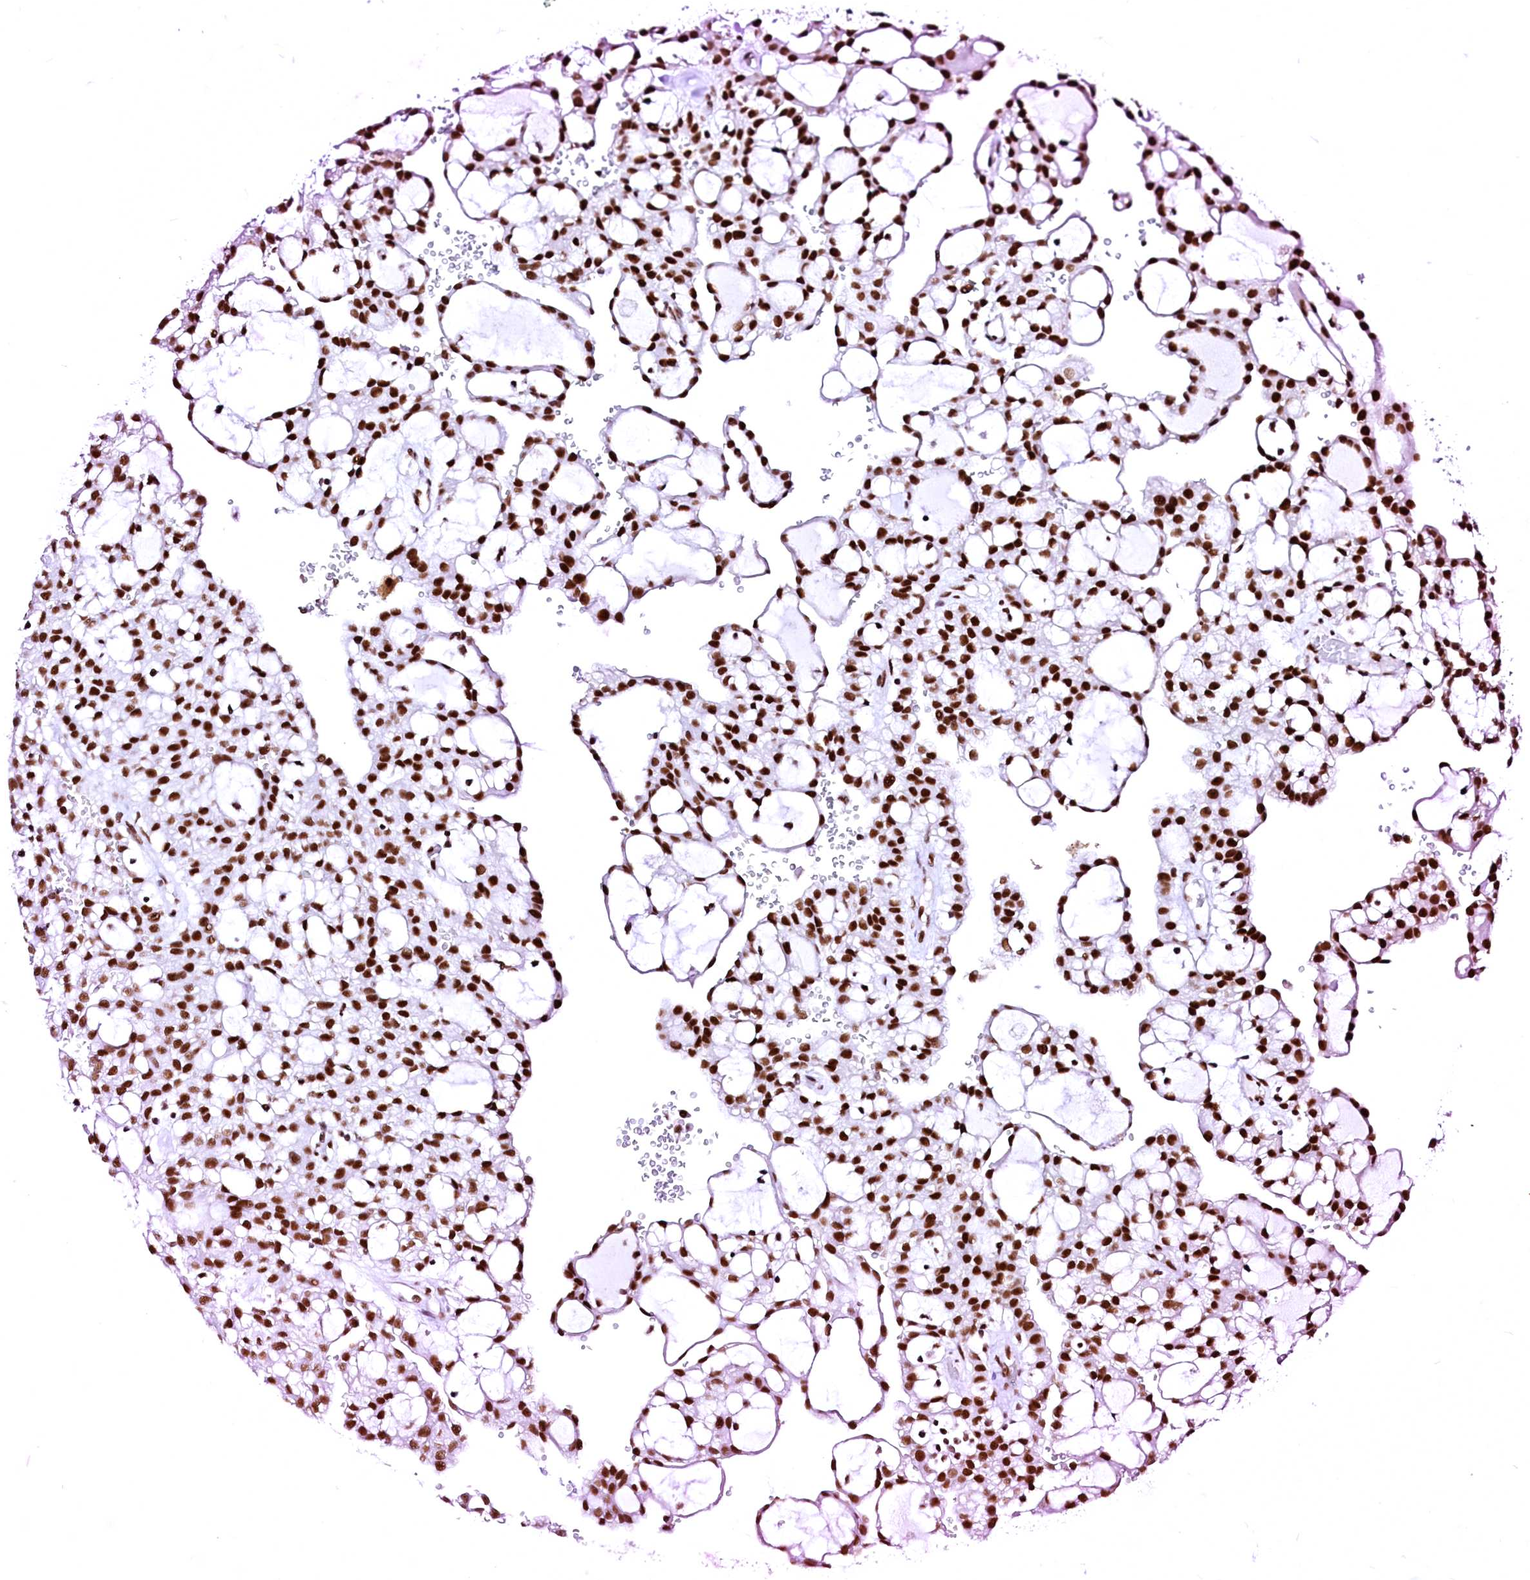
{"staining": {"intensity": "strong", "quantity": ">75%", "location": "nuclear"}, "tissue": "renal cancer", "cell_type": "Tumor cells", "image_type": "cancer", "snomed": [{"axis": "morphology", "description": "Adenocarcinoma, NOS"}, {"axis": "topography", "description": "Kidney"}], "caption": "Adenocarcinoma (renal) tissue reveals strong nuclear staining in about >75% of tumor cells", "gene": "CPSF6", "patient": {"sex": "male", "age": 63}}